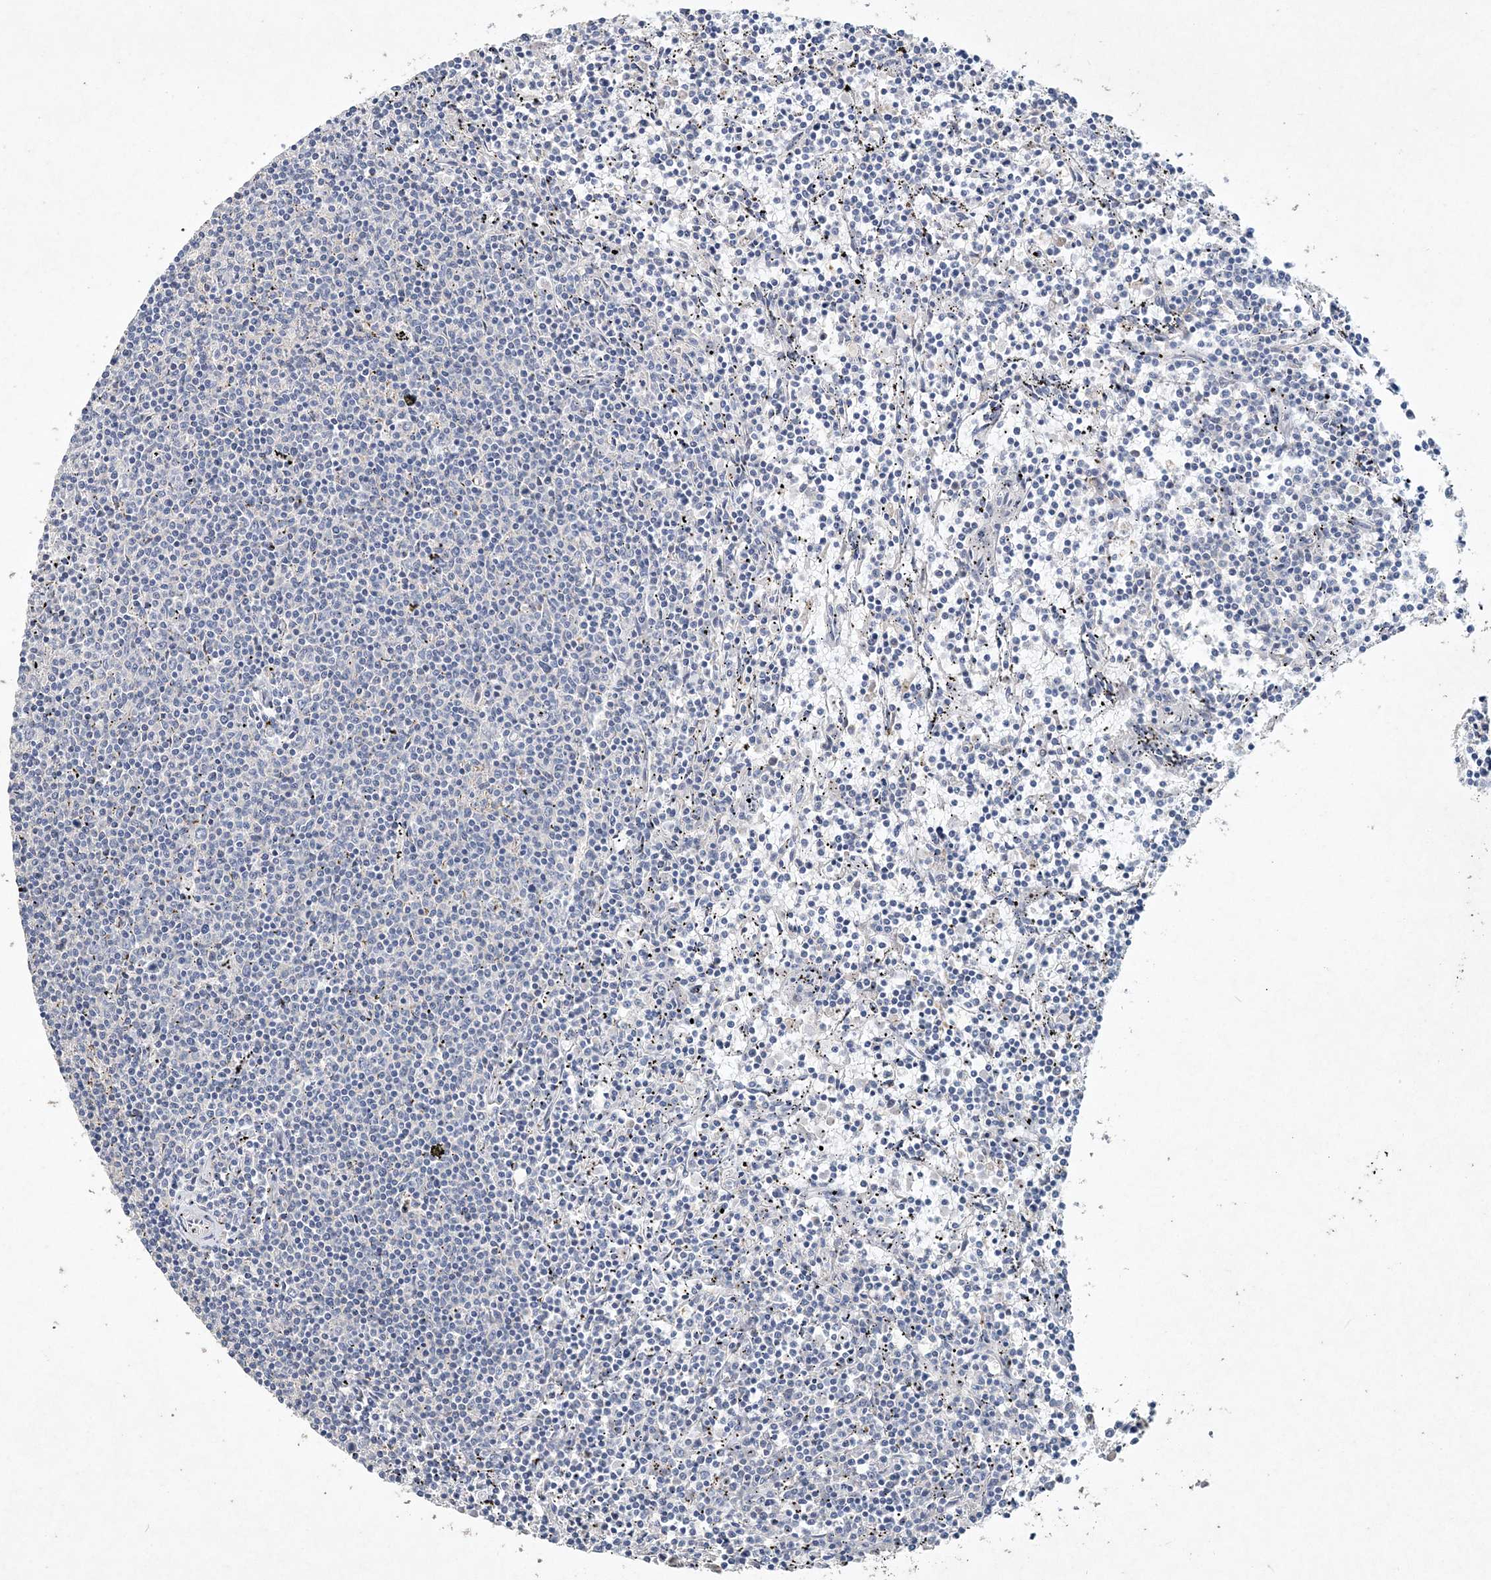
{"staining": {"intensity": "negative", "quantity": "none", "location": "none"}, "tissue": "lymphoma", "cell_type": "Tumor cells", "image_type": "cancer", "snomed": [{"axis": "morphology", "description": "Malignant lymphoma, non-Hodgkin's type, Low grade"}, {"axis": "topography", "description": "Spleen"}], "caption": "This histopathology image is of lymphoma stained with IHC to label a protein in brown with the nuclei are counter-stained blue. There is no expression in tumor cells.", "gene": "DNAH5", "patient": {"sex": "female", "age": 50}}